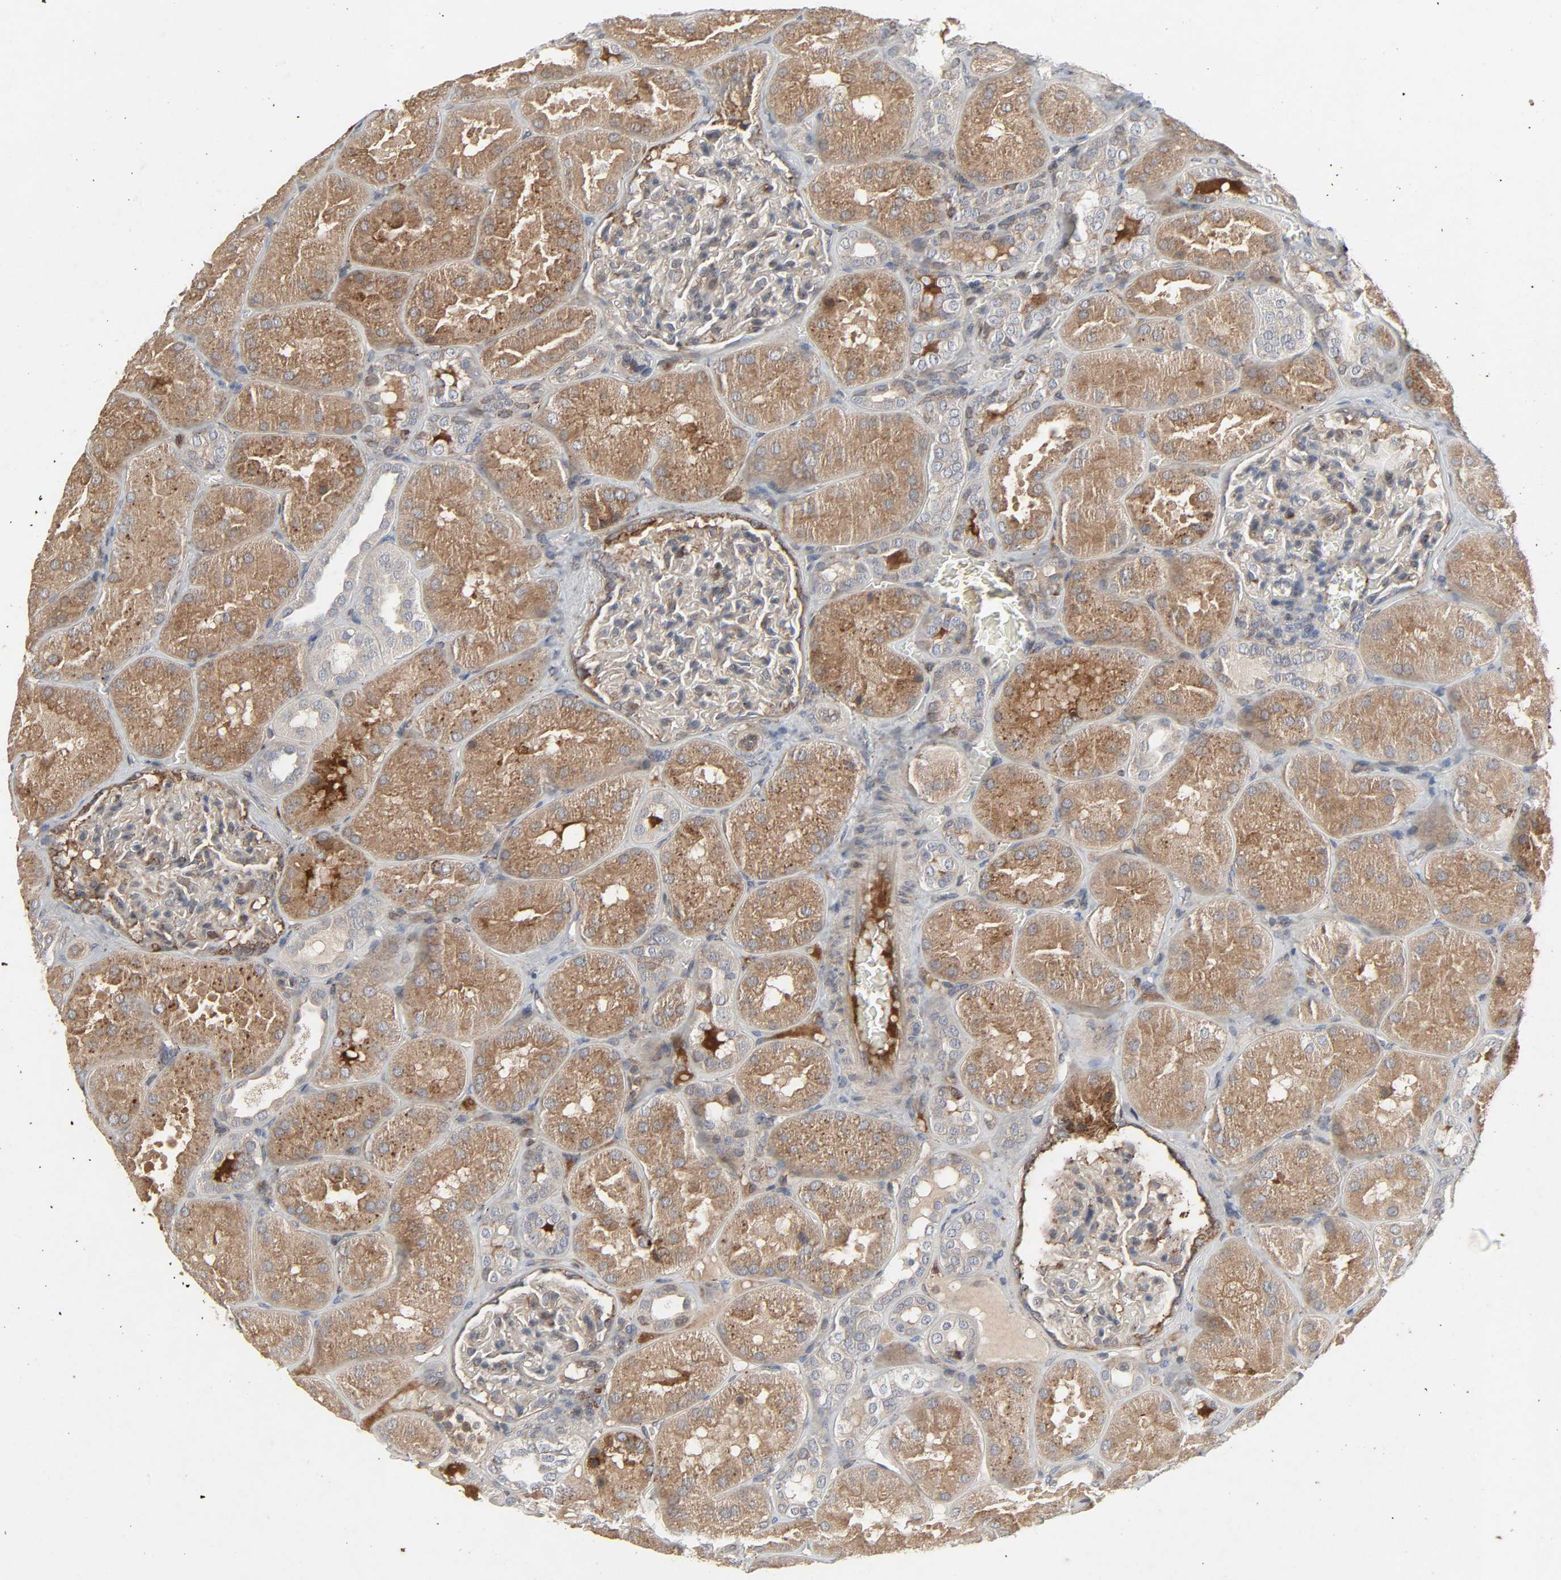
{"staining": {"intensity": "moderate", "quantity": "<25%", "location": "cytoplasmic/membranous"}, "tissue": "kidney", "cell_type": "Cells in glomeruli", "image_type": "normal", "snomed": [{"axis": "morphology", "description": "Normal tissue, NOS"}, {"axis": "topography", "description": "Kidney"}], "caption": "Immunohistochemistry (IHC) of benign kidney exhibits low levels of moderate cytoplasmic/membranous positivity in approximately <25% of cells in glomeruli.", "gene": "ADCY4", "patient": {"sex": "male", "age": 28}}